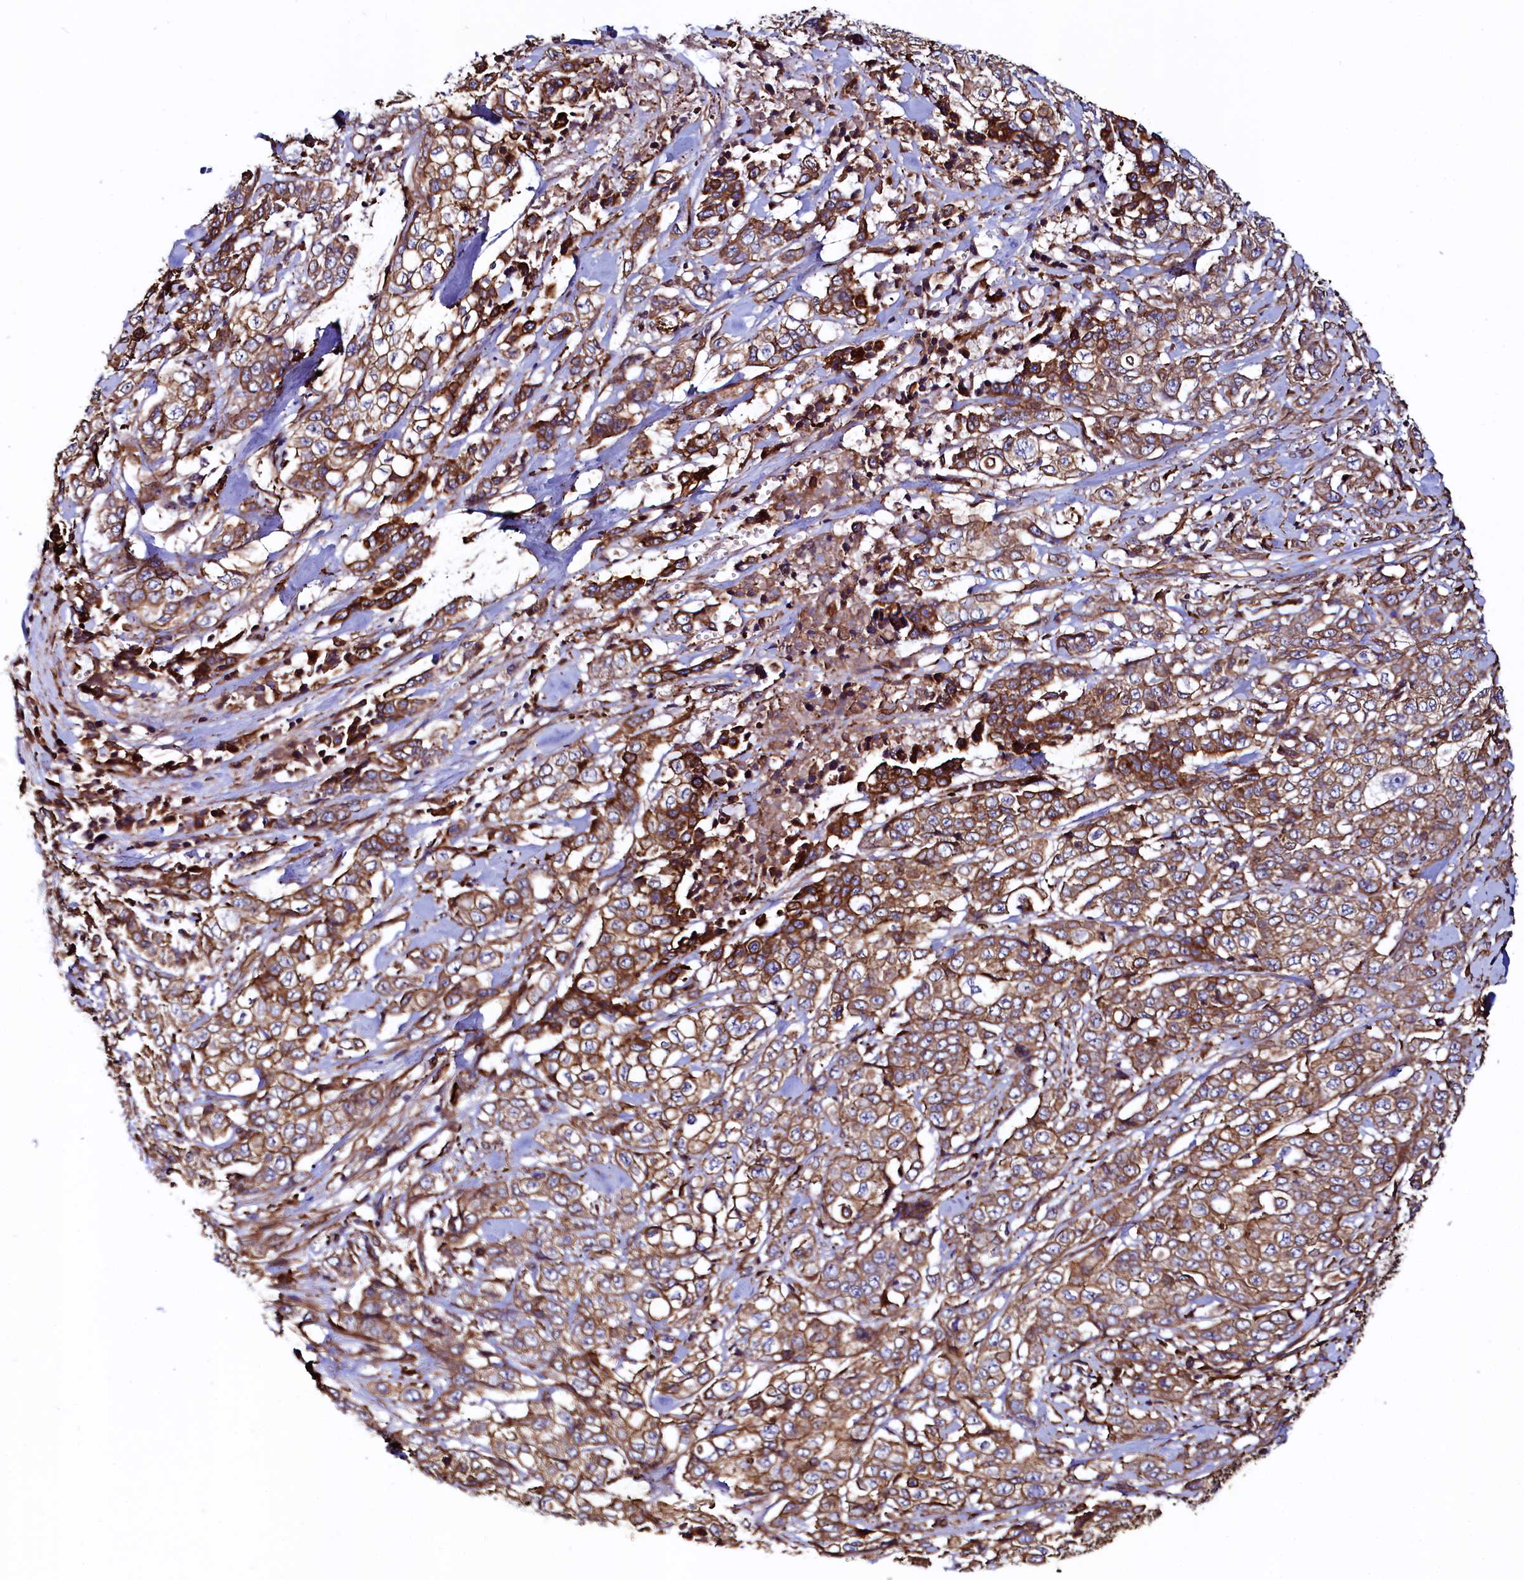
{"staining": {"intensity": "moderate", "quantity": ">75%", "location": "cytoplasmic/membranous"}, "tissue": "stomach cancer", "cell_type": "Tumor cells", "image_type": "cancer", "snomed": [{"axis": "morphology", "description": "Adenocarcinoma, NOS"}, {"axis": "topography", "description": "Stomach, upper"}], "caption": "The photomicrograph shows staining of stomach adenocarcinoma, revealing moderate cytoplasmic/membranous protein staining (brown color) within tumor cells. (DAB IHC with brightfield microscopy, high magnification).", "gene": "STAMBPL1", "patient": {"sex": "male", "age": 62}}